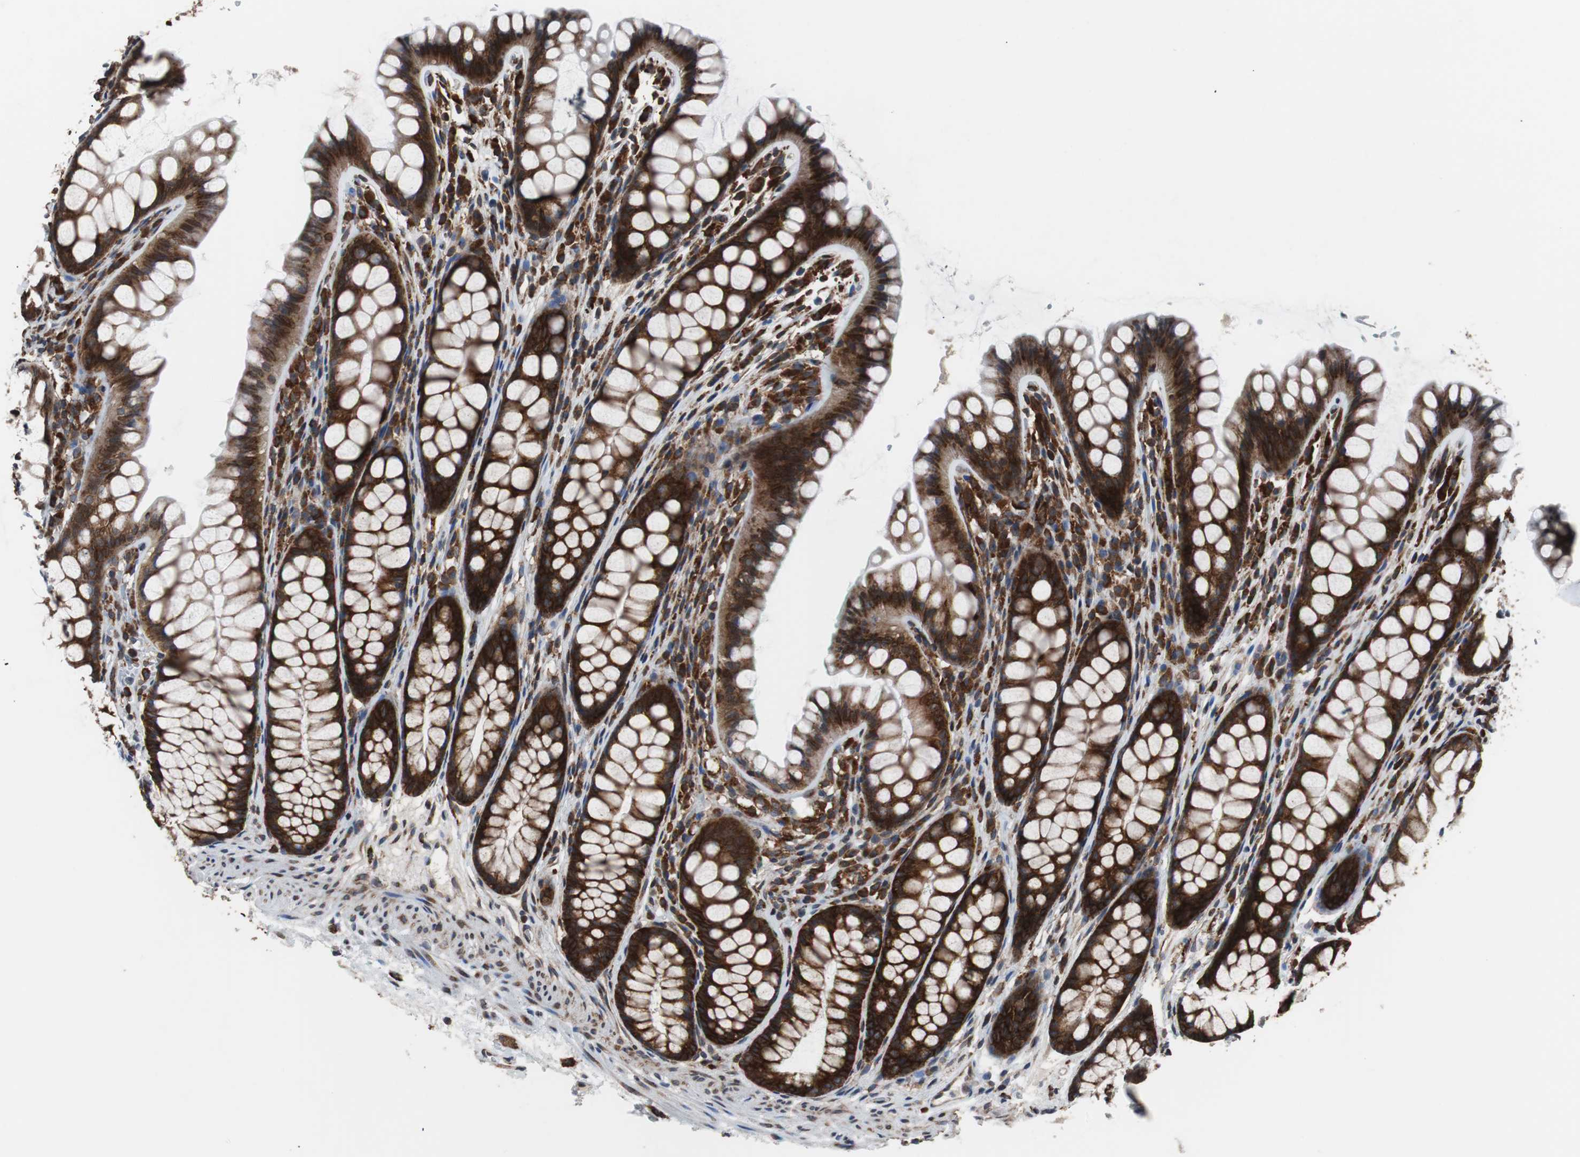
{"staining": {"intensity": "moderate", "quantity": ">75%", "location": "cytoplasmic/membranous"}, "tissue": "colon", "cell_type": "Endothelial cells", "image_type": "normal", "snomed": [{"axis": "morphology", "description": "Normal tissue, NOS"}, {"axis": "topography", "description": "Colon"}], "caption": "The photomicrograph shows immunohistochemical staining of benign colon. There is moderate cytoplasmic/membranous staining is identified in approximately >75% of endothelial cells.", "gene": "USP10", "patient": {"sex": "female", "age": 55}}